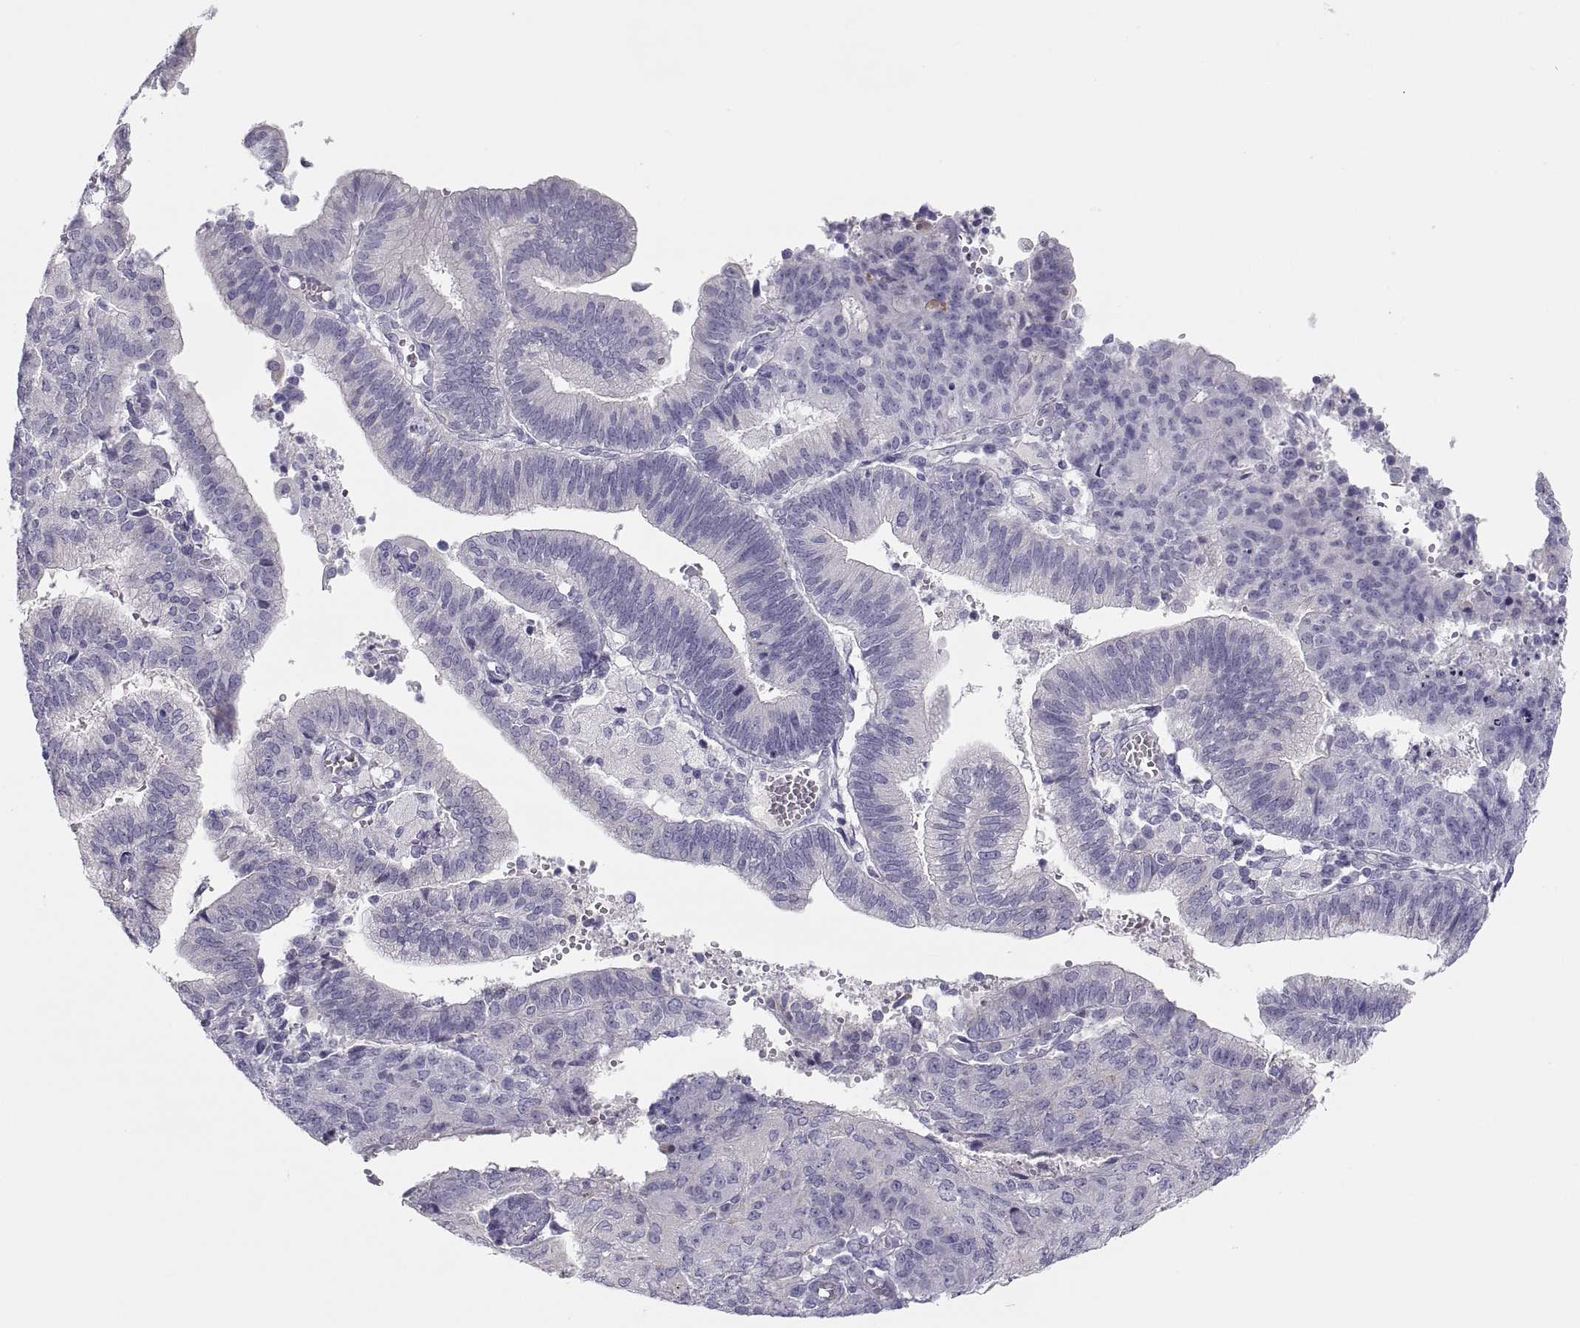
{"staining": {"intensity": "negative", "quantity": "none", "location": "none"}, "tissue": "endometrial cancer", "cell_type": "Tumor cells", "image_type": "cancer", "snomed": [{"axis": "morphology", "description": "Adenocarcinoma, NOS"}, {"axis": "topography", "description": "Endometrium"}], "caption": "There is no significant expression in tumor cells of endometrial cancer (adenocarcinoma).", "gene": "MAGEB2", "patient": {"sex": "female", "age": 82}}